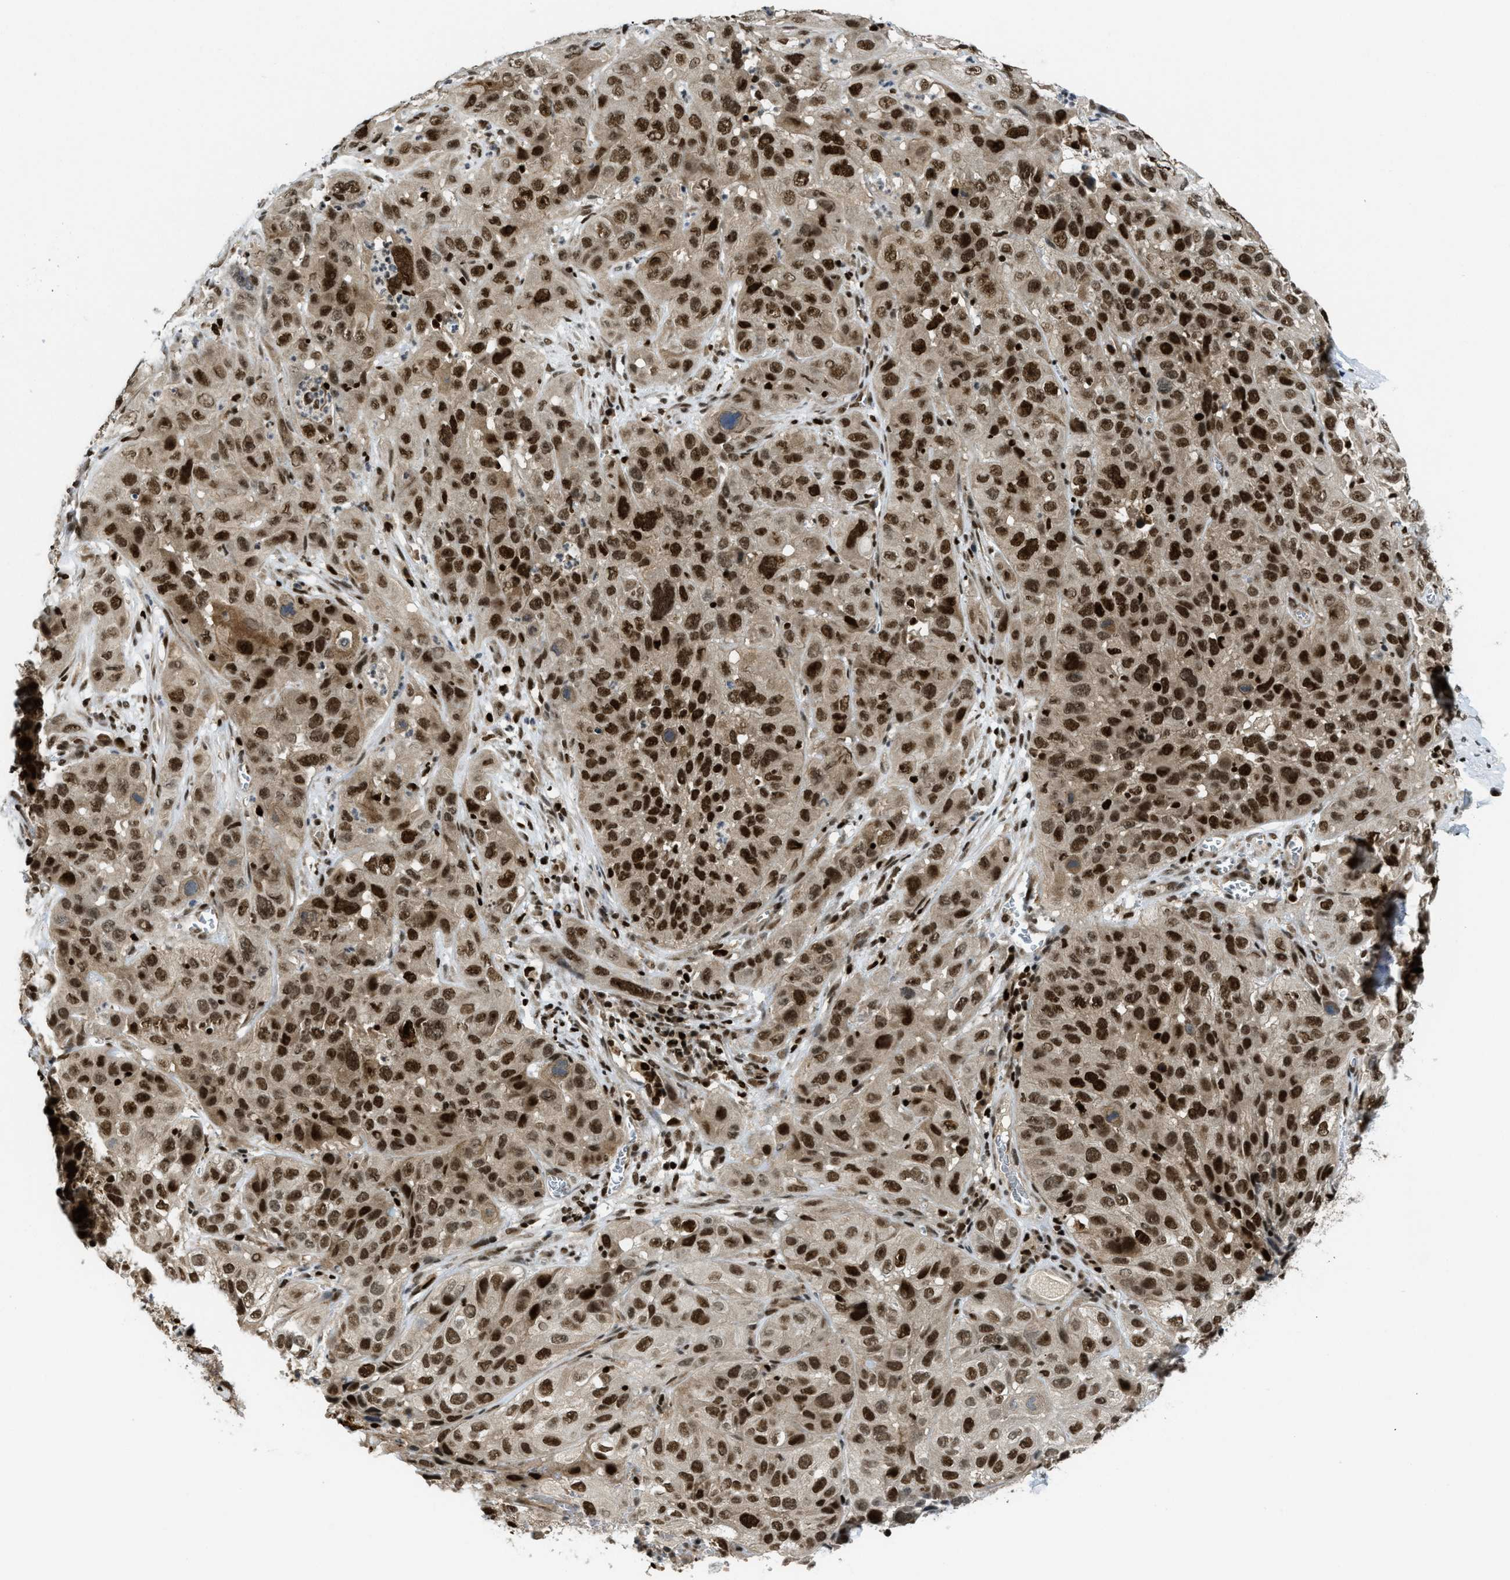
{"staining": {"intensity": "strong", "quantity": ">75%", "location": "nuclear"}, "tissue": "cervical cancer", "cell_type": "Tumor cells", "image_type": "cancer", "snomed": [{"axis": "morphology", "description": "Squamous cell carcinoma, NOS"}, {"axis": "topography", "description": "Cervix"}], "caption": "Protein expression by immunohistochemistry (IHC) reveals strong nuclear positivity in approximately >75% of tumor cells in squamous cell carcinoma (cervical).", "gene": "RFX5", "patient": {"sex": "female", "age": 32}}